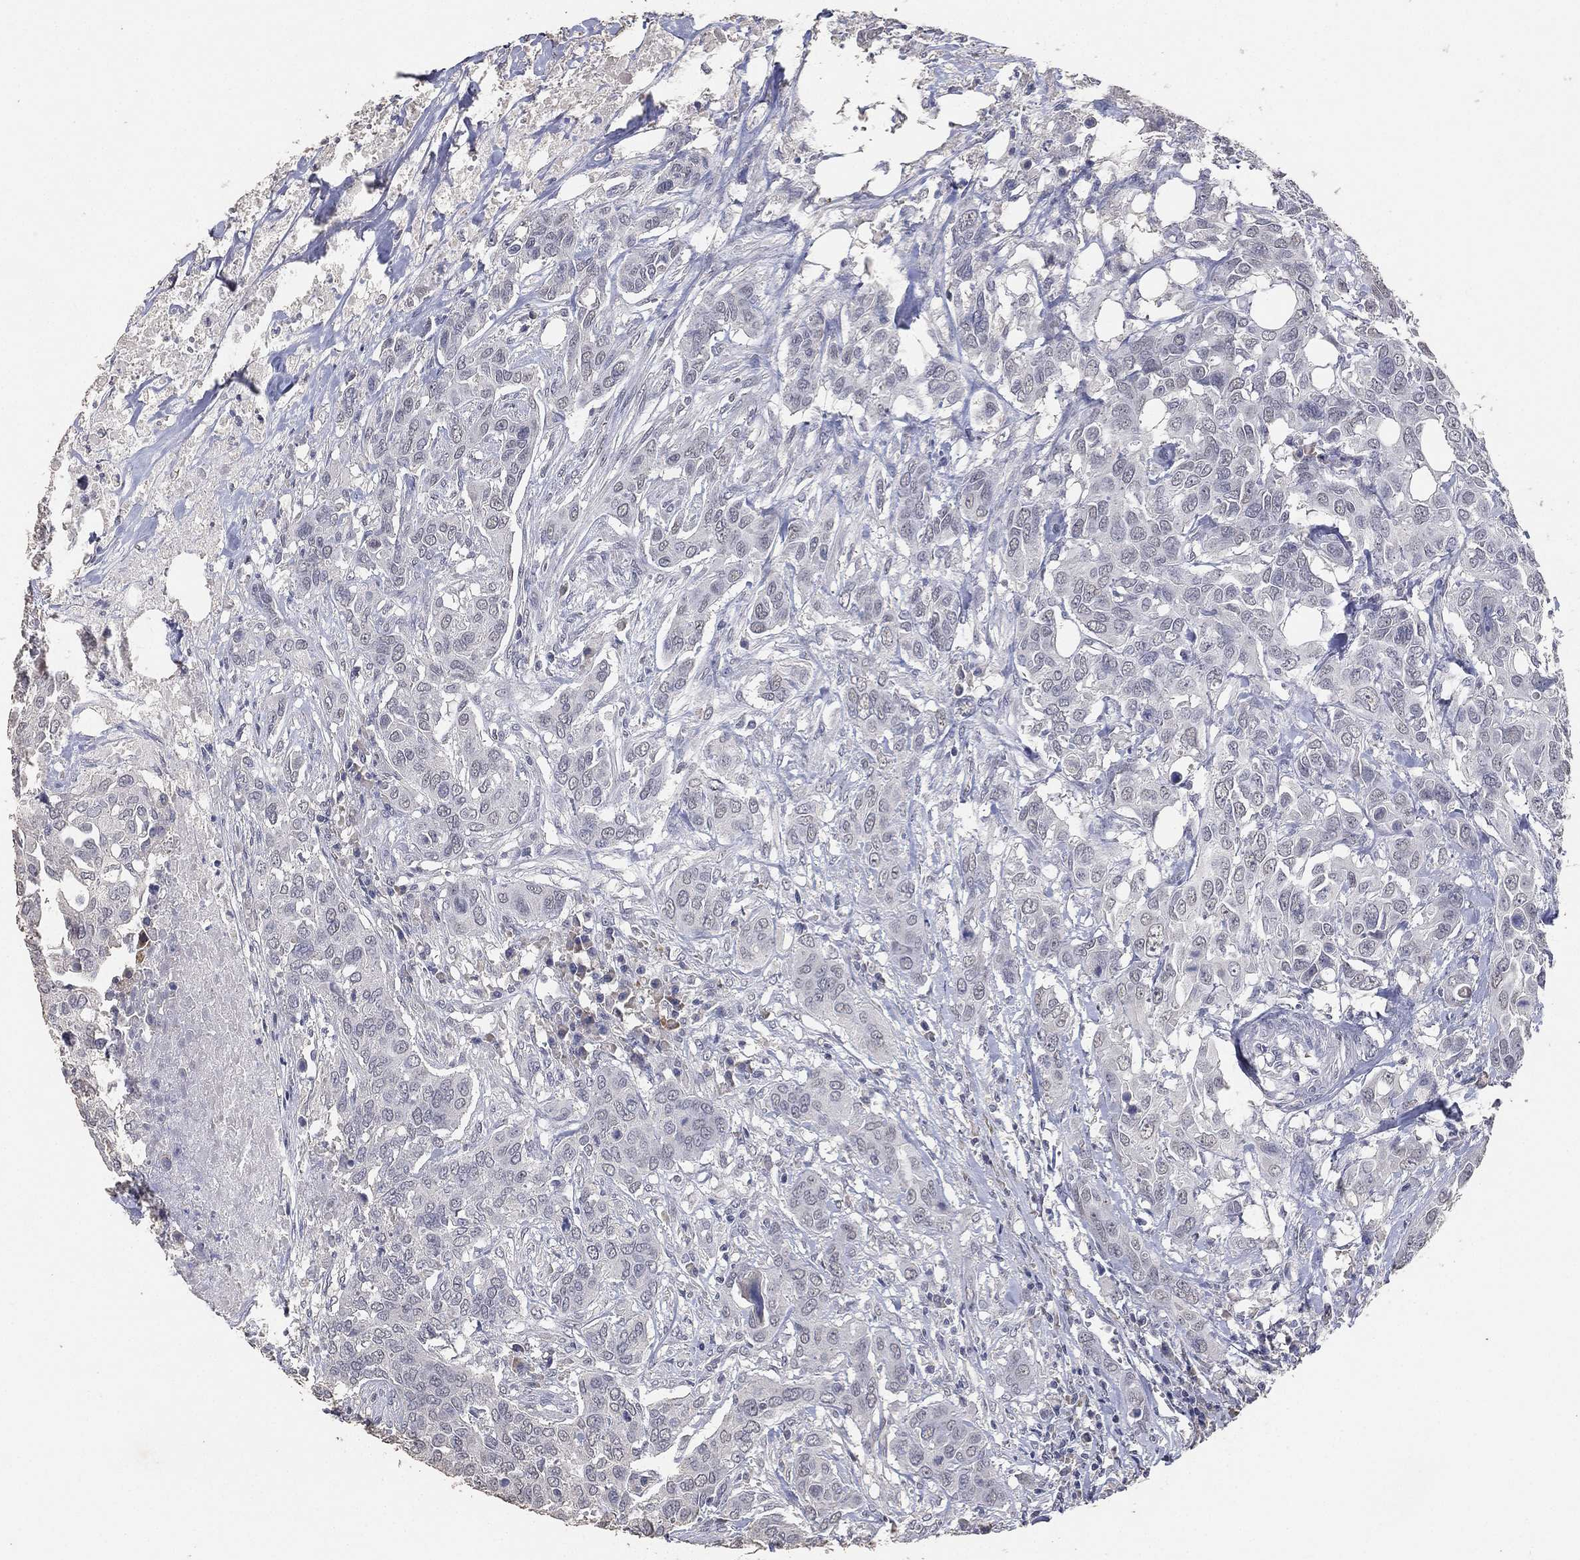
{"staining": {"intensity": "negative", "quantity": "none", "location": "none"}, "tissue": "urothelial cancer", "cell_type": "Tumor cells", "image_type": "cancer", "snomed": [{"axis": "morphology", "description": "Urothelial carcinoma, NOS"}, {"axis": "morphology", "description": "Urothelial carcinoma, High grade"}, {"axis": "topography", "description": "Urinary bladder"}], "caption": "A high-resolution micrograph shows immunohistochemistry (IHC) staining of urothelial cancer, which reveals no significant expression in tumor cells.", "gene": "DSG1", "patient": {"sex": "male", "age": 63}}